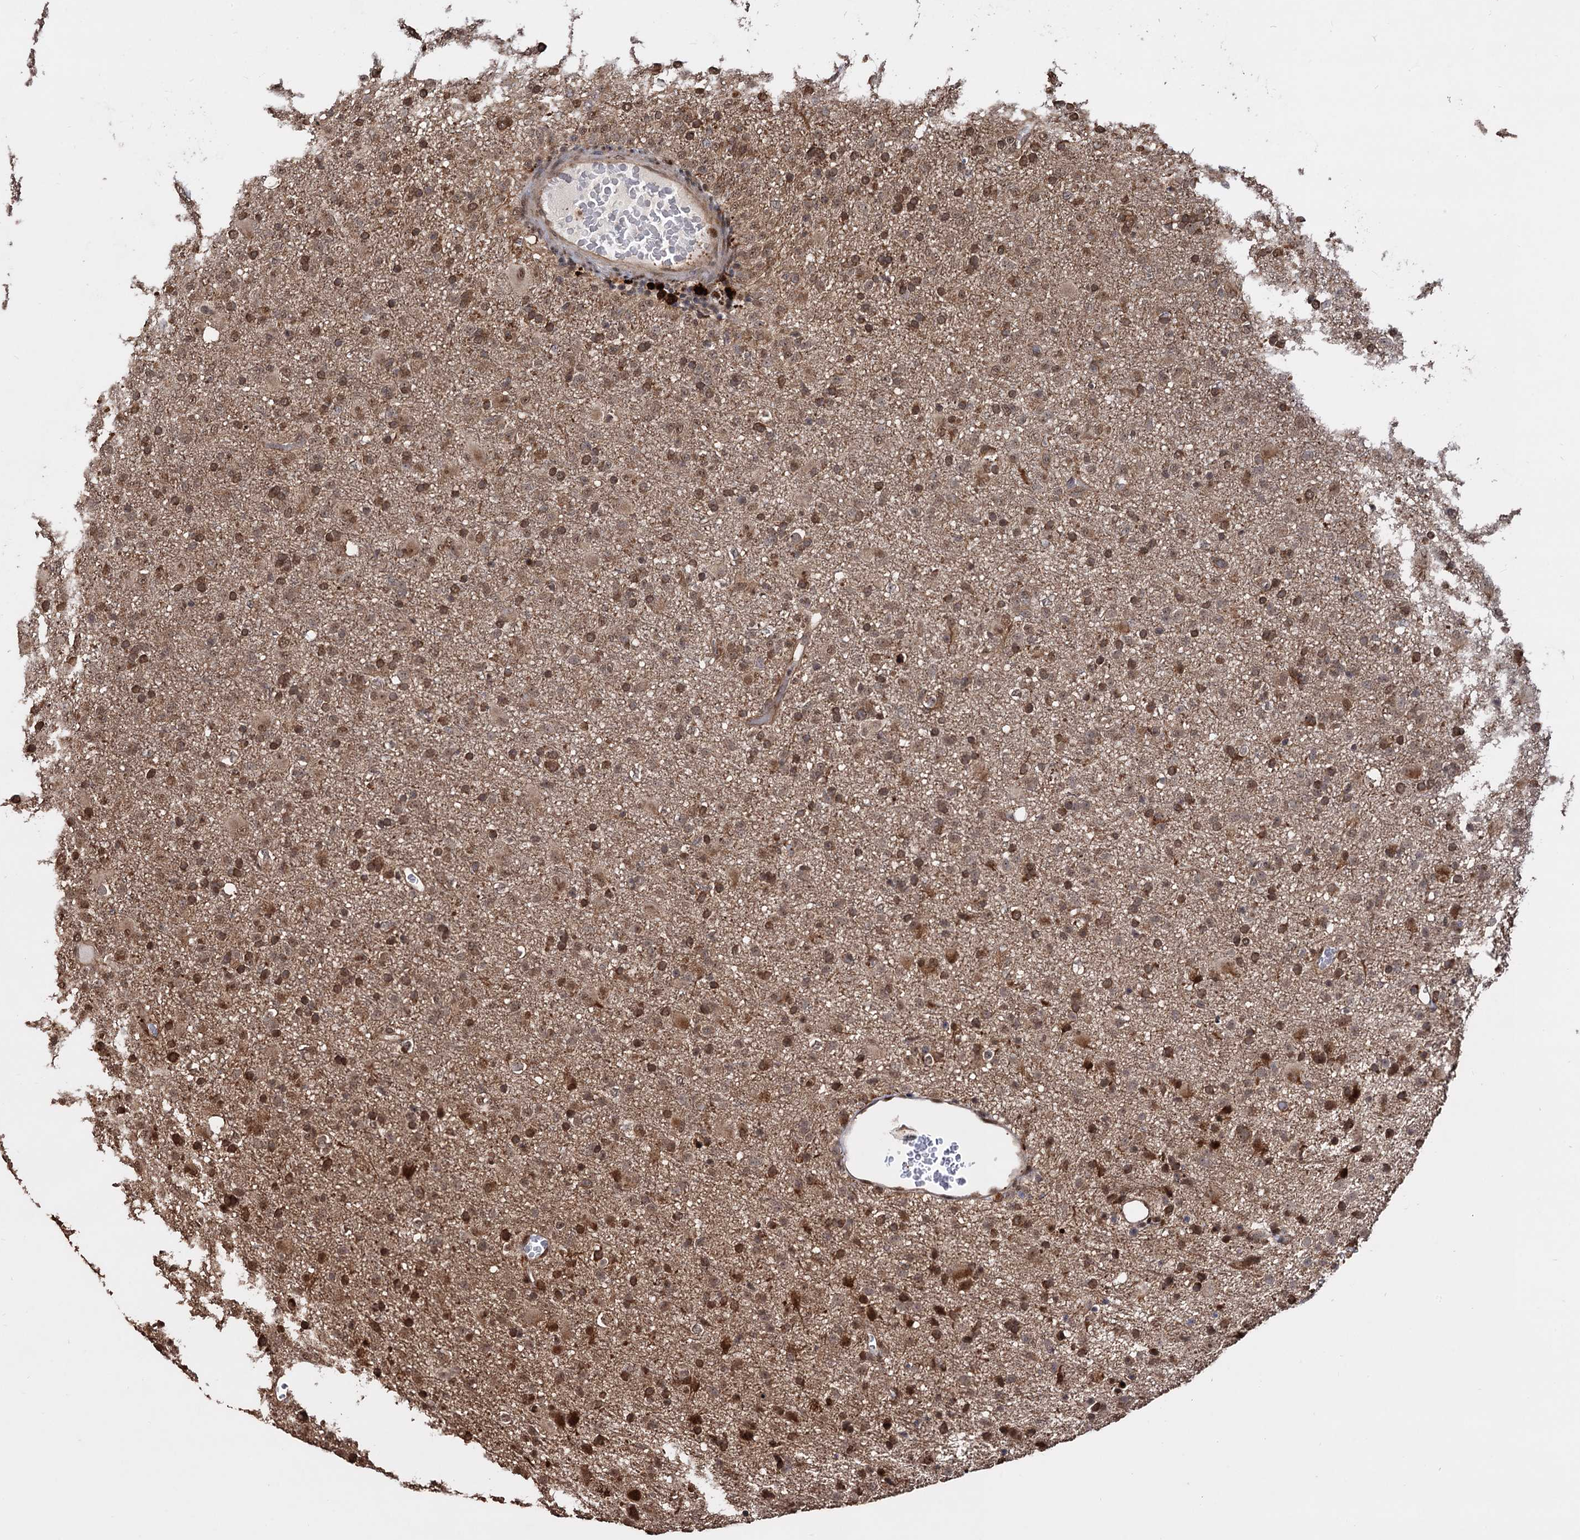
{"staining": {"intensity": "moderate", "quantity": ">75%", "location": "cytoplasmic/membranous,nuclear"}, "tissue": "glioma", "cell_type": "Tumor cells", "image_type": "cancer", "snomed": [{"axis": "morphology", "description": "Glioma, malignant, Low grade"}, {"axis": "topography", "description": "Brain"}], "caption": "DAB (3,3'-diaminobenzidine) immunohistochemical staining of human malignant glioma (low-grade) shows moderate cytoplasmic/membranous and nuclear protein positivity in approximately >75% of tumor cells.", "gene": "PIGB", "patient": {"sex": "male", "age": 65}}